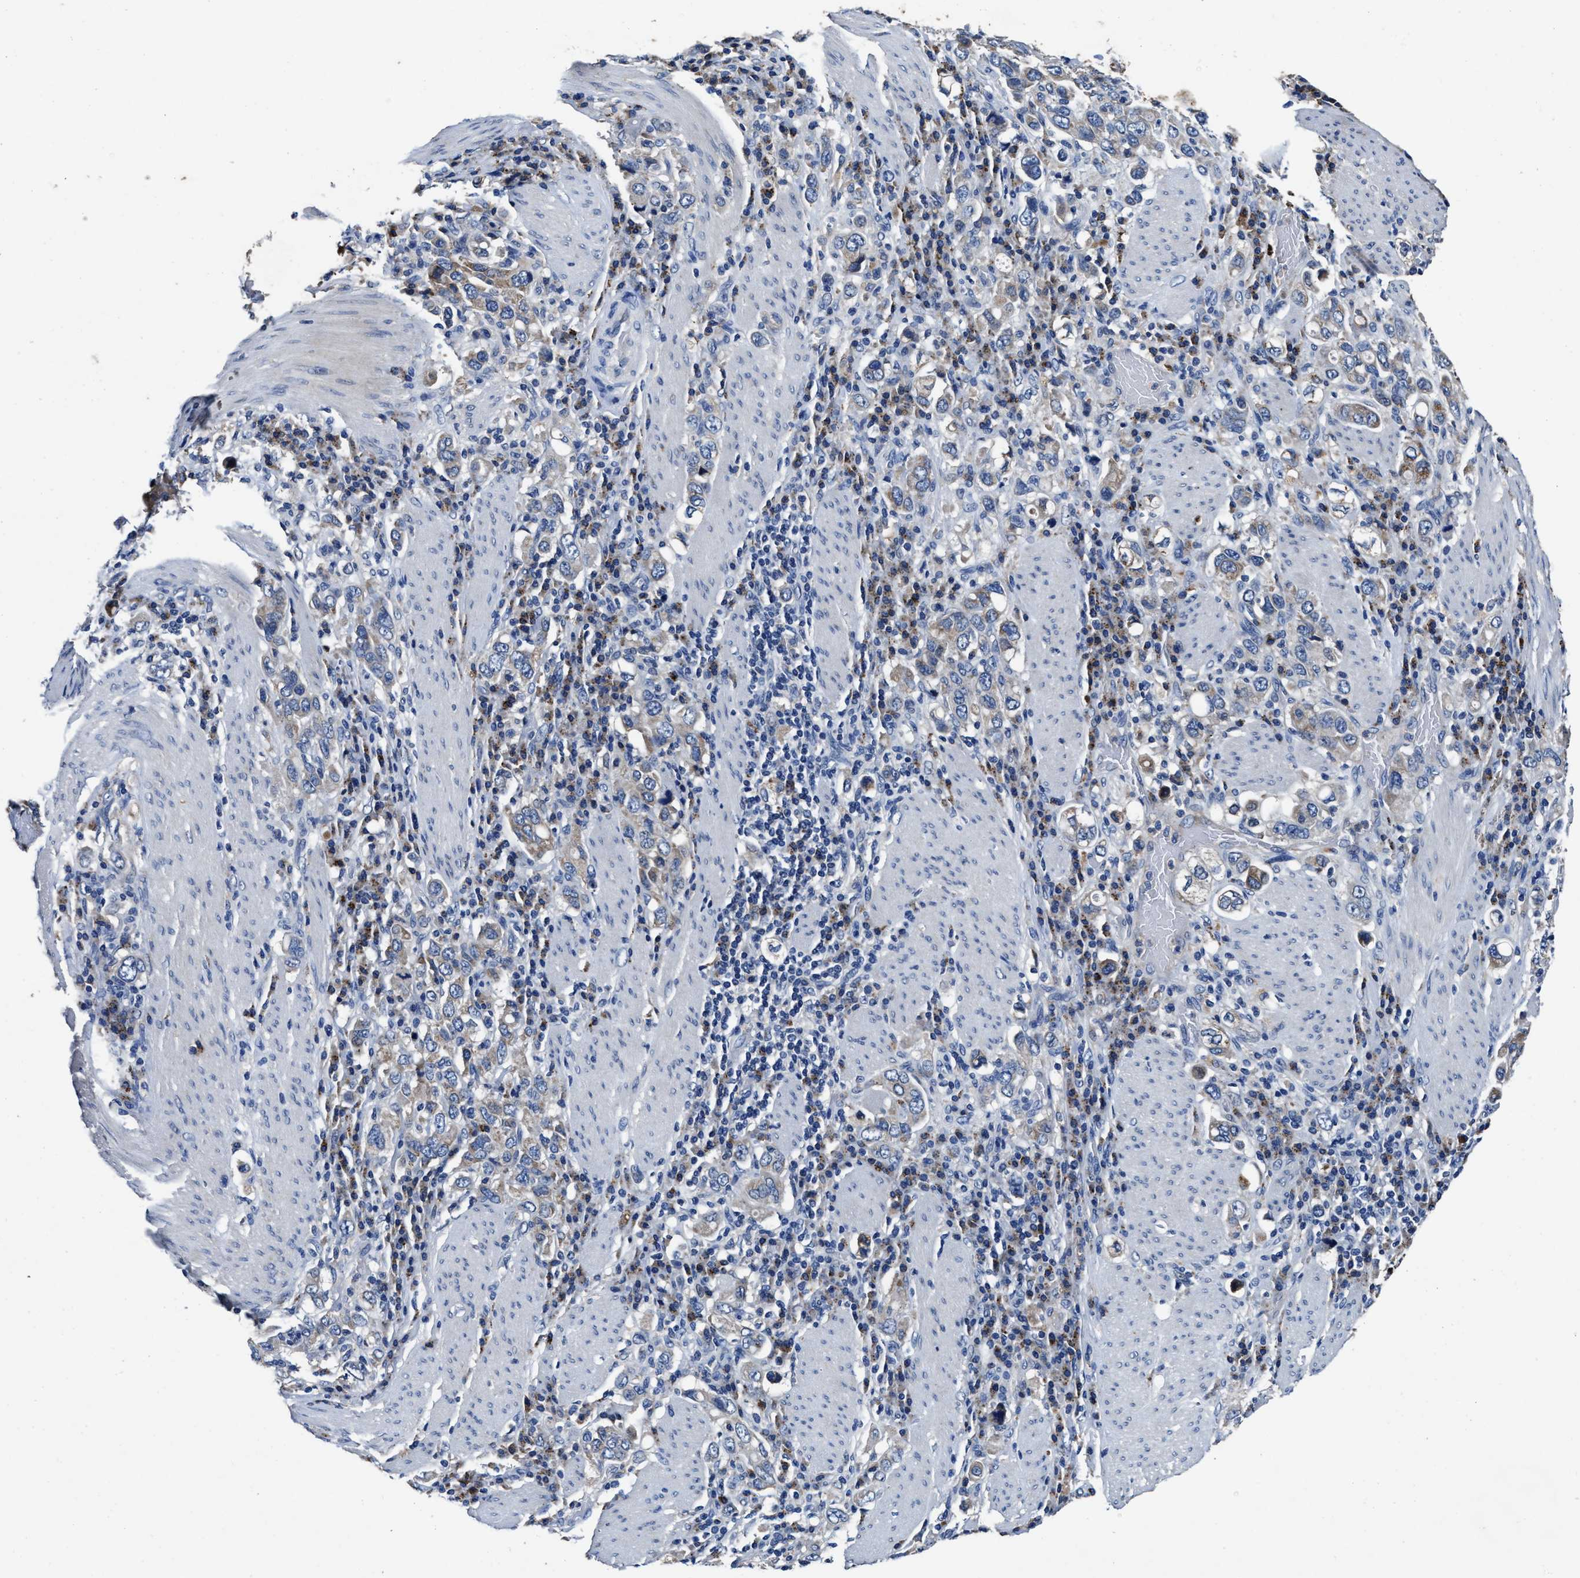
{"staining": {"intensity": "weak", "quantity": "25%-75%", "location": "cytoplasmic/membranous"}, "tissue": "stomach cancer", "cell_type": "Tumor cells", "image_type": "cancer", "snomed": [{"axis": "morphology", "description": "Adenocarcinoma, NOS"}, {"axis": "topography", "description": "Stomach, upper"}], "caption": "This histopathology image displays immunohistochemistry staining of human stomach adenocarcinoma, with low weak cytoplasmic/membranous positivity in approximately 25%-75% of tumor cells.", "gene": "UBR4", "patient": {"sex": "male", "age": 62}}